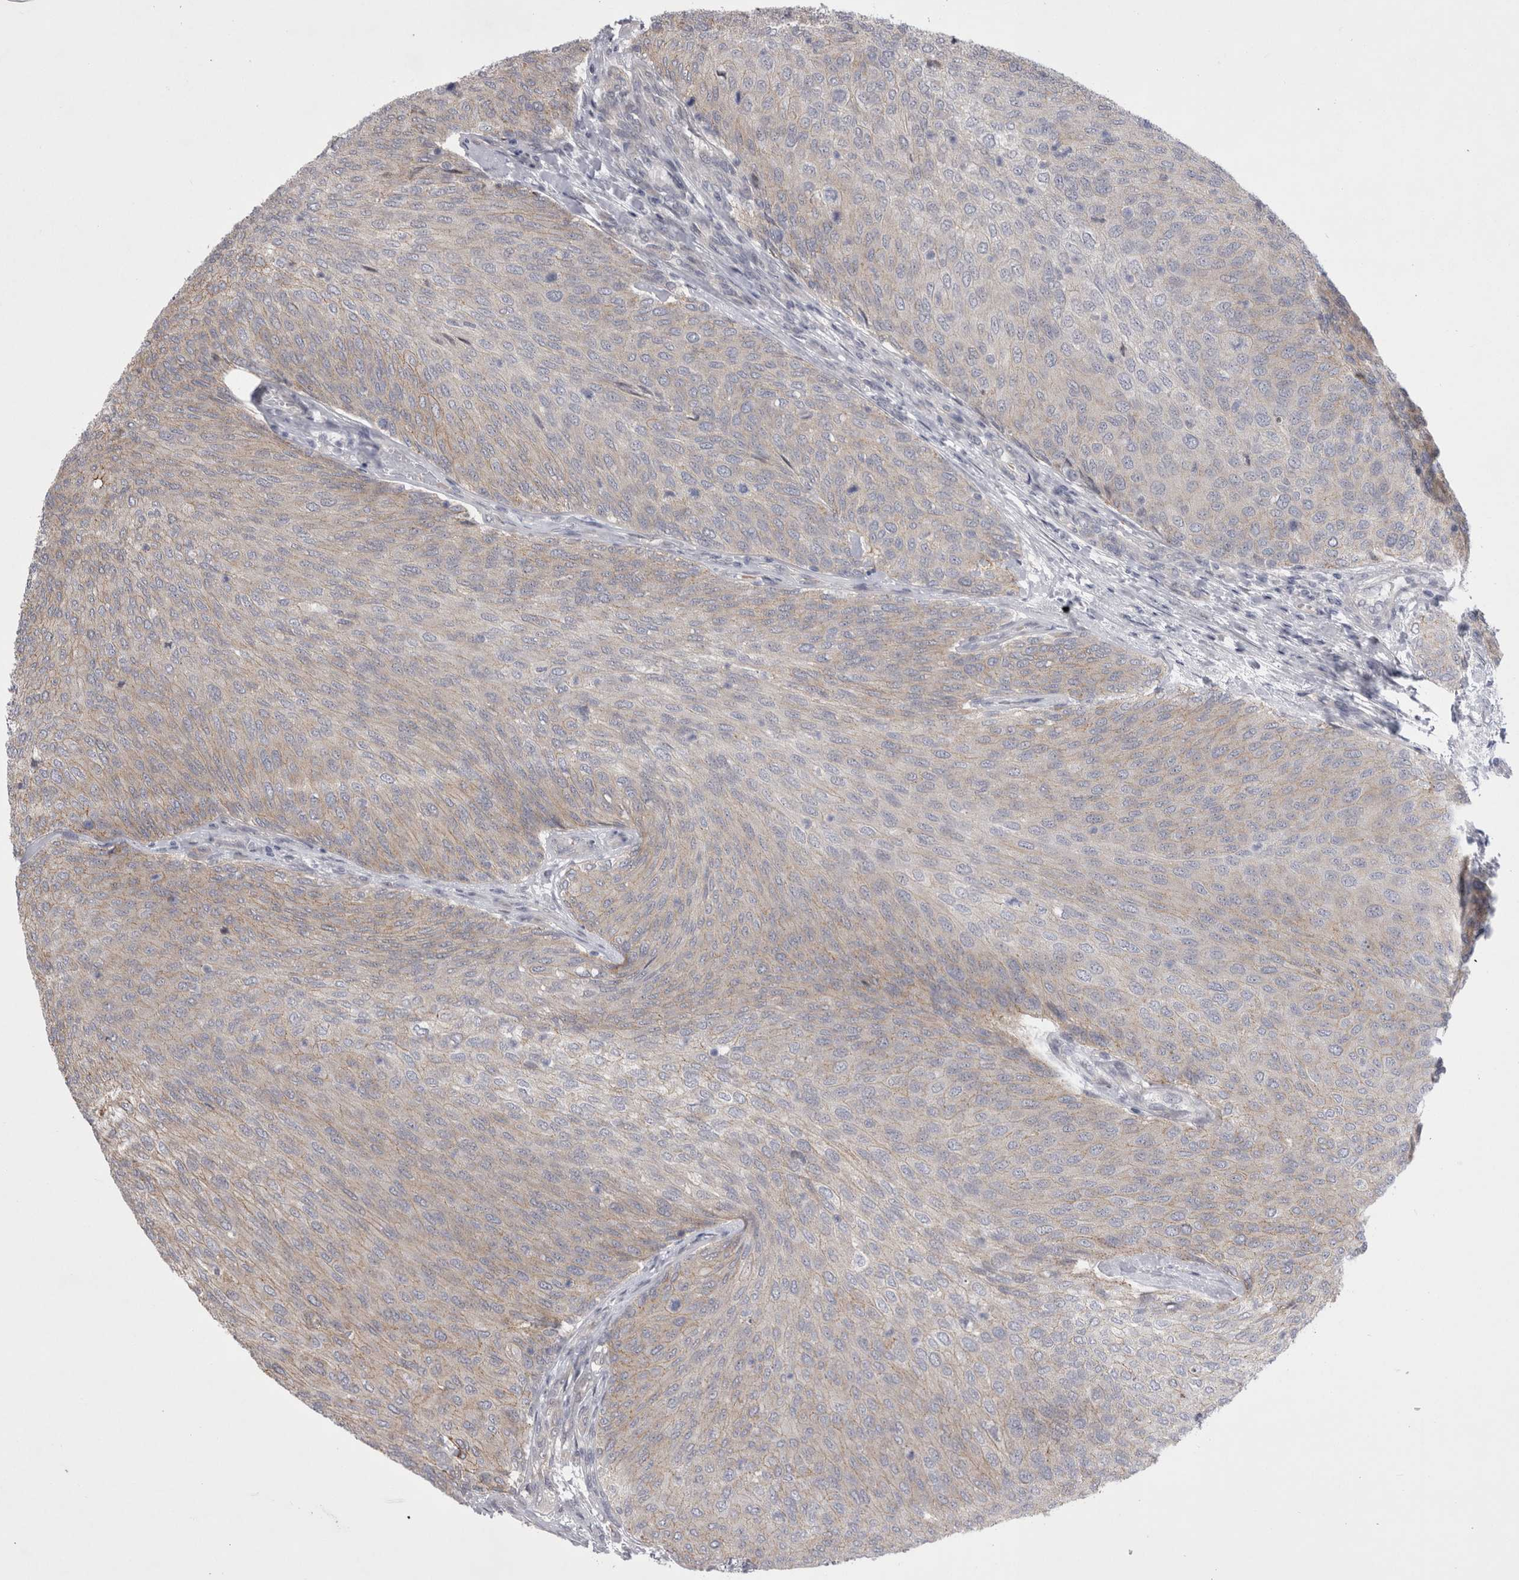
{"staining": {"intensity": "weak", "quantity": "25%-75%", "location": "cytoplasmic/membranous"}, "tissue": "urothelial cancer", "cell_type": "Tumor cells", "image_type": "cancer", "snomed": [{"axis": "morphology", "description": "Urothelial carcinoma, Low grade"}, {"axis": "topography", "description": "Urinary bladder"}], "caption": "A brown stain labels weak cytoplasmic/membranous expression of a protein in human urothelial cancer tumor cells.", "gene": "NENF", "patient": {"sex": "female", "age": 79}}